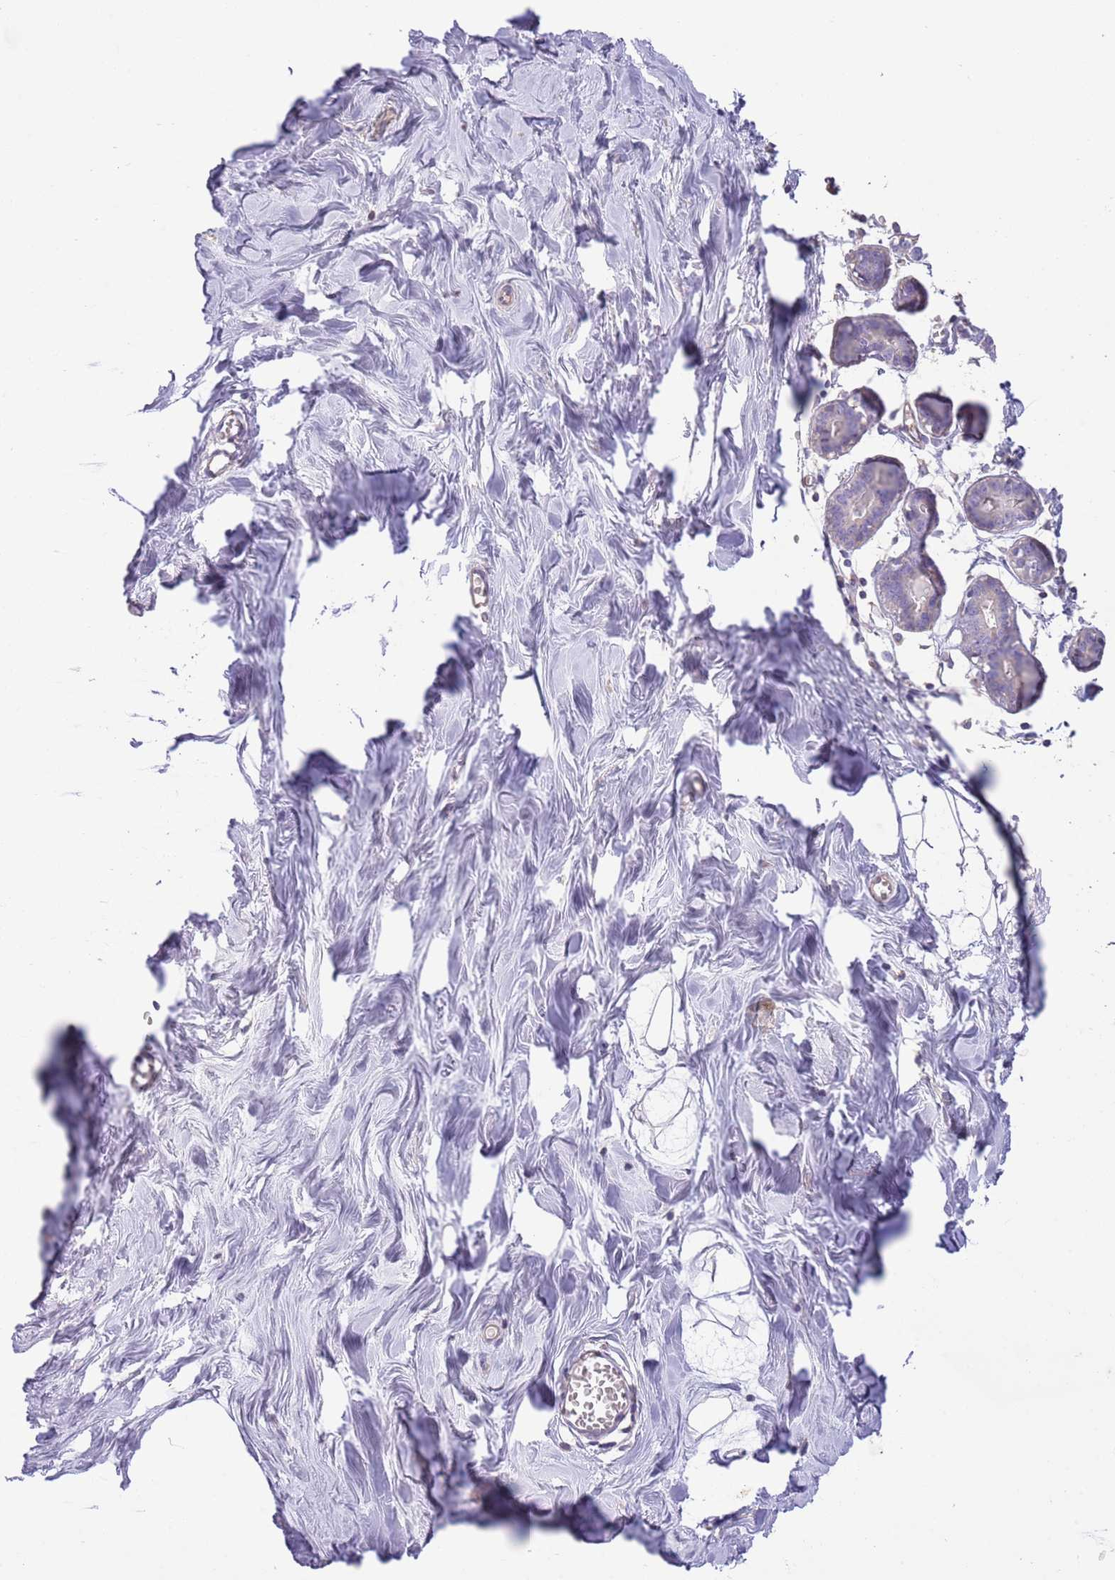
{"staining": {"intensity": "negative", "quantity": "none", "location": "none"}, "tissue": "breast", "cell_type": "Adipocytes", "image_type": "normal", "snomed": [{"axis": "morphology", "description": "Normal tissue, NOS"}, {"axis": "topography", "description": "Breast"}], "caption": "DAB (3,3'-diaminobenzidine) immunohistochemical staining of normal human breast exhibits no significant staining in adipocytes.", "gene": "SFTPA1", "patient": {"sex": "female", "age": 27}}